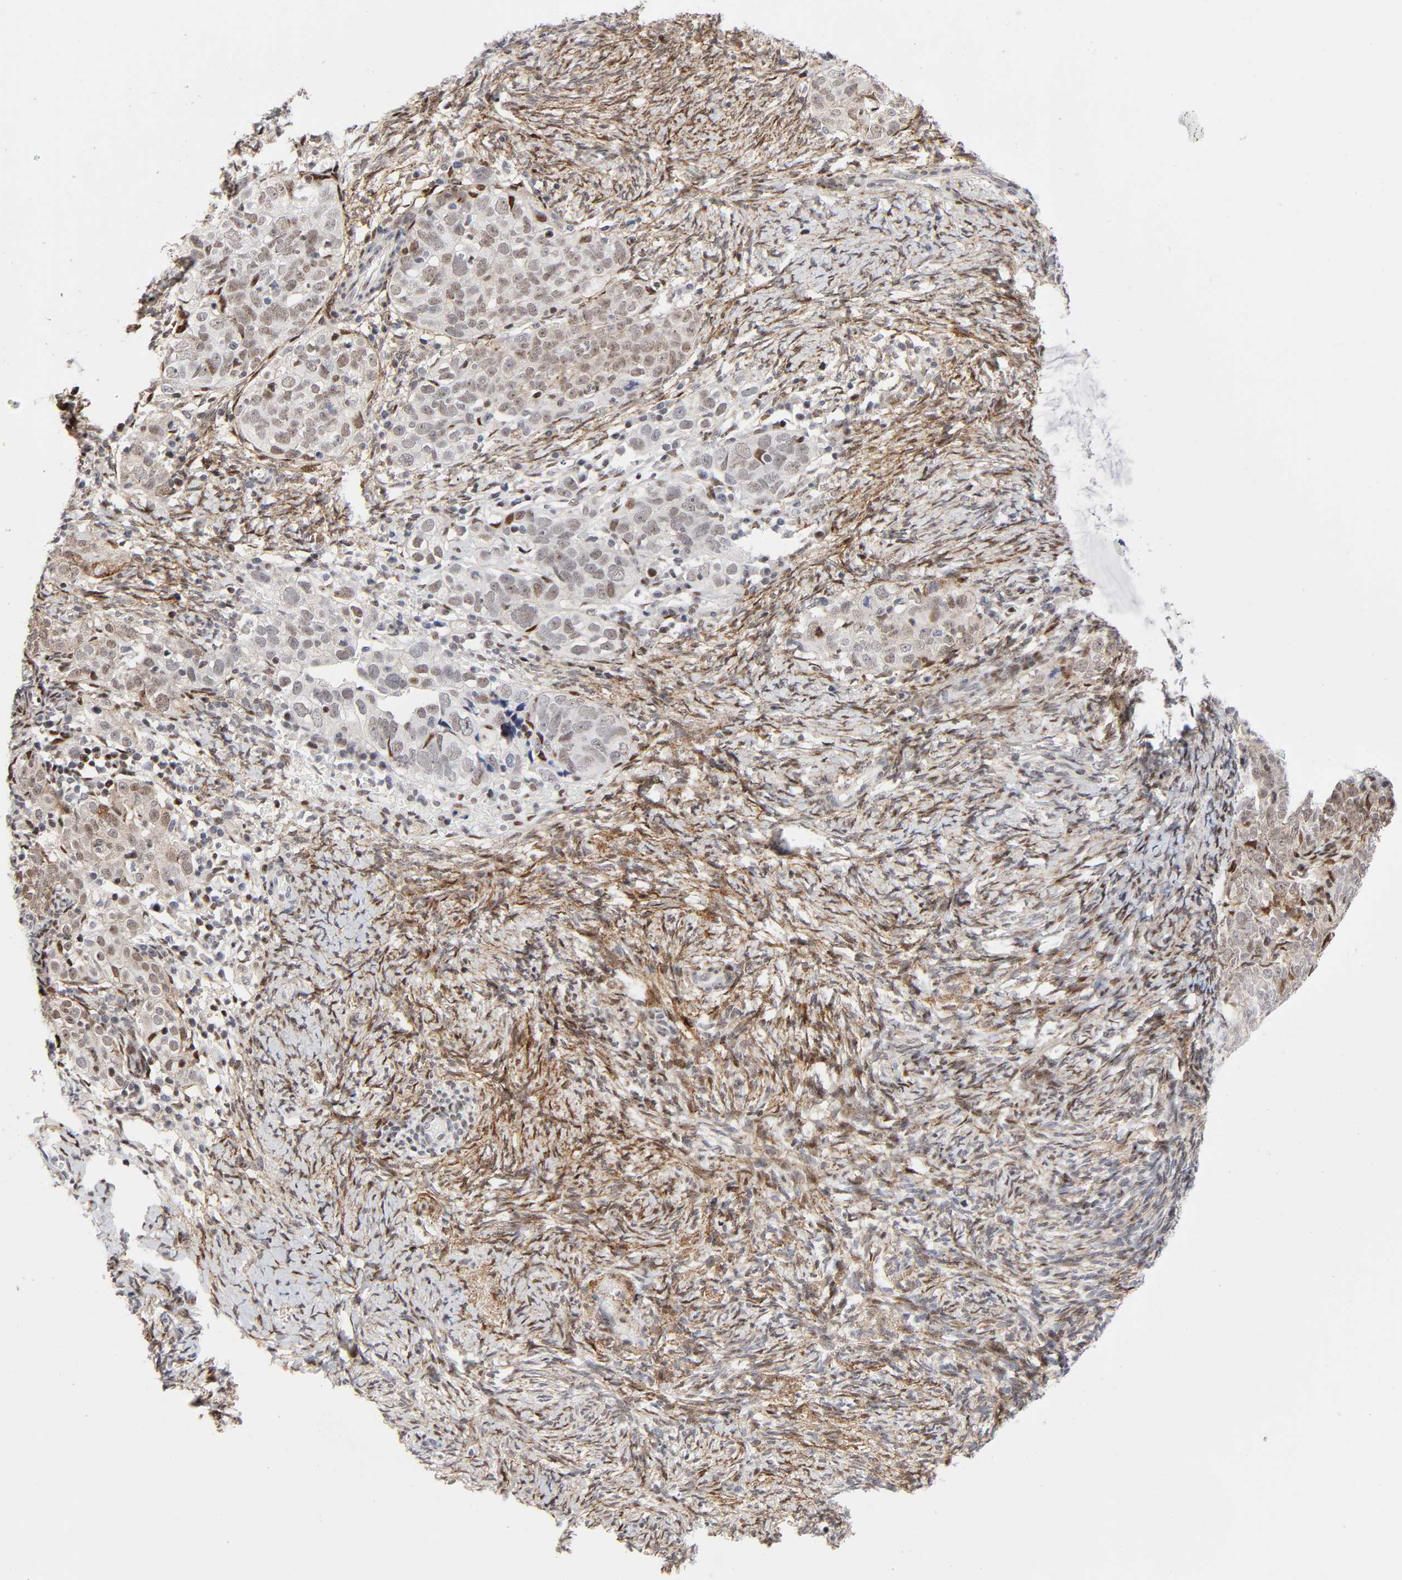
{"staining": {"intensity": "moderate", "quantity": "25%-75%", "location": "nuclear"}, "tissue": "ovarian cancer", "cell_type": "Tumor cells", "image_type": "cancer", "snomed": [{"axis": "morphology", "description": "Normal tissue, NOS"}, {"axis": "morphology", "description": "Cystadenocarcinoma, serous, NOS"}, {"axis": "topography", "description": "Ovary"}], "caption": "This is a micrograph of immunohistochemistry (IHC) staining of ovarian cancer (serous cystadenocarcinoma), which shows moderate expression in the nuclear of tumor cells.", "gene": "STK38", "patient": {"sex": "female", "age": 62}}